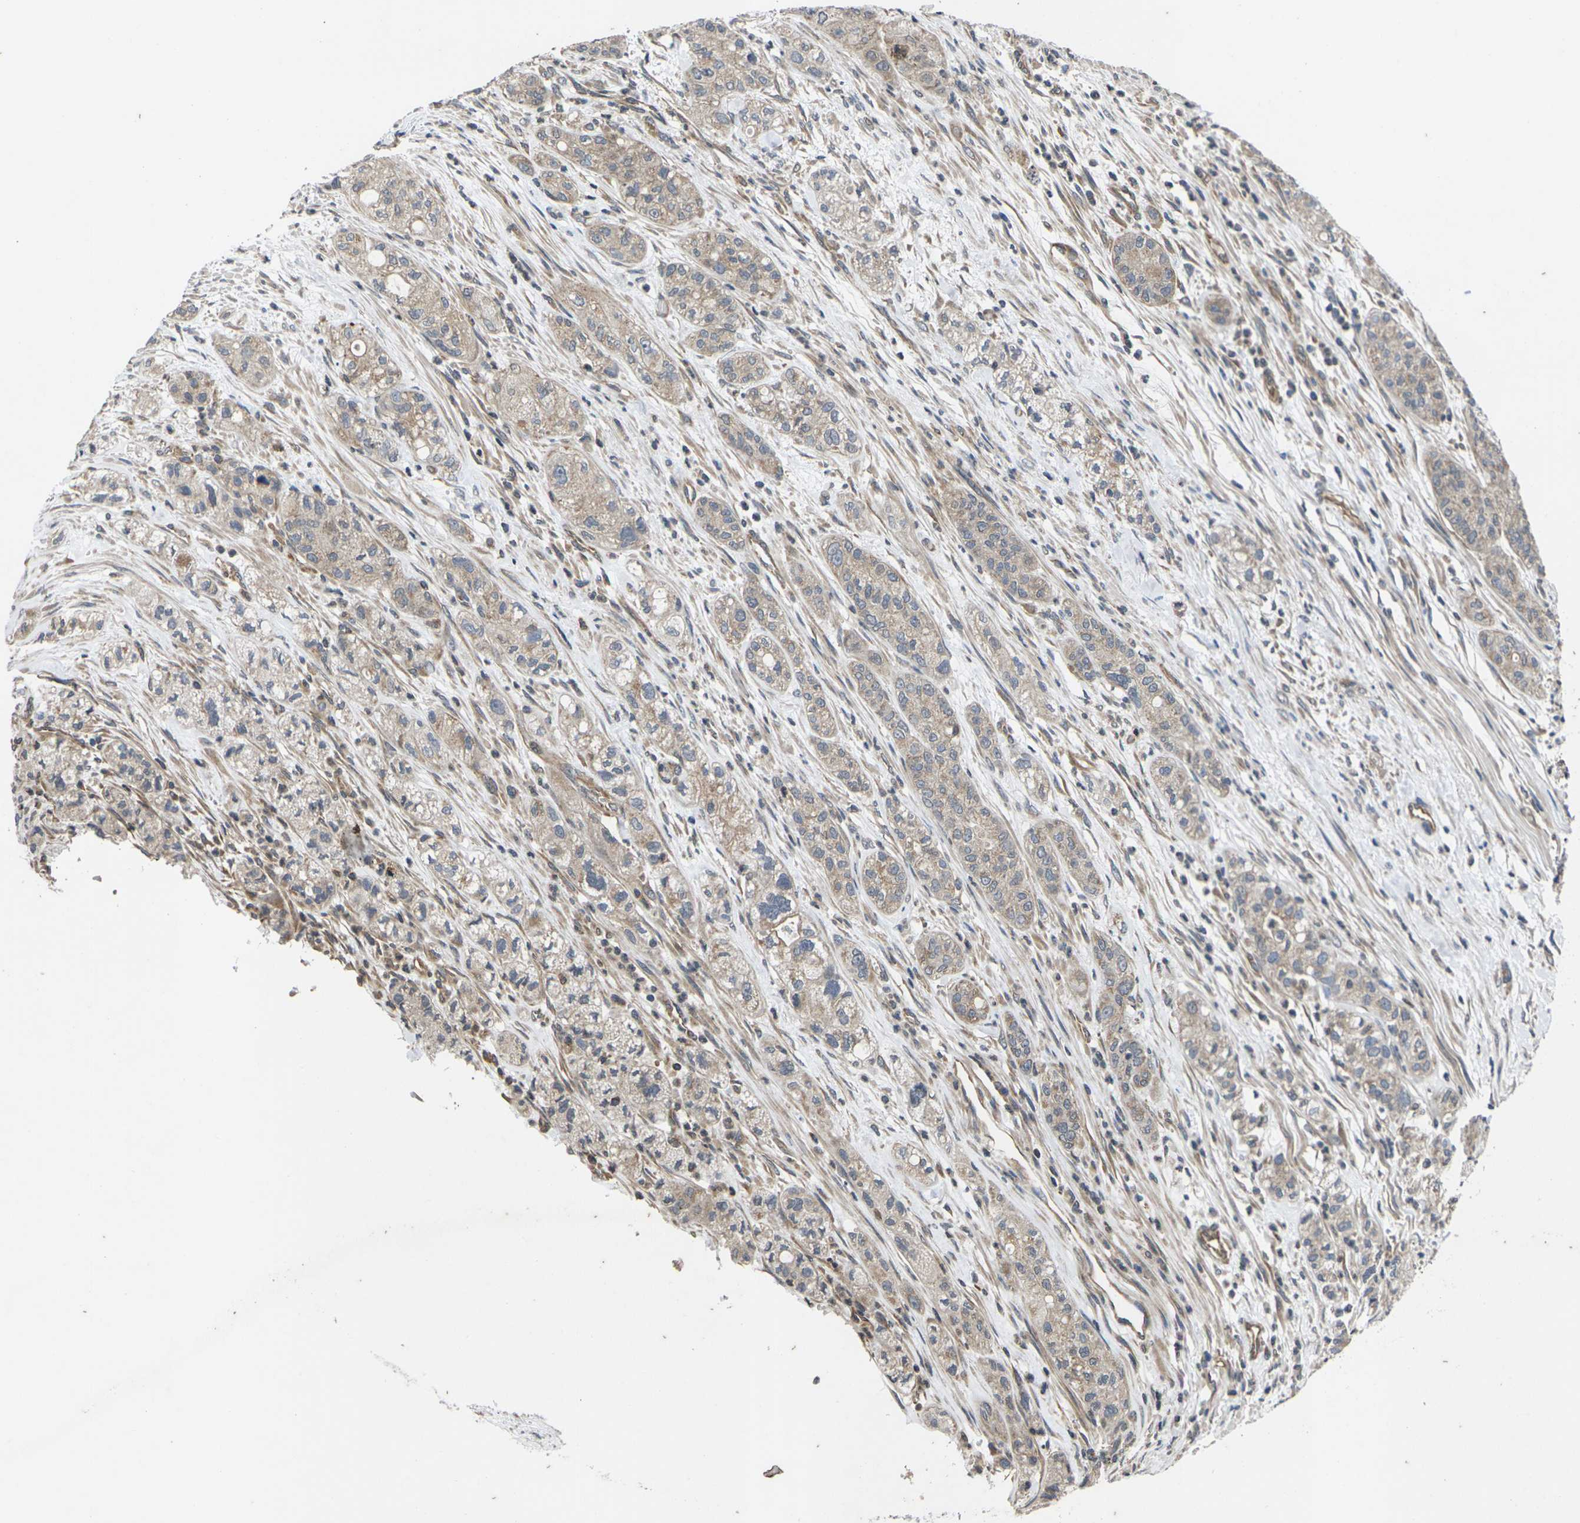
{"staining": {"intensity": "weak", "quantity": ">75%", "location": "cytoplasmic/membranous"}, "tissue": "pancreatic cancer", "cell_type": "Tumor cells", "image_type": "cancer", "snomed": [{"axis": "morphology", "description": "Adenocarcinoma, NOS"}, {"axis": "topography", "description": "Pancreas"}], "caption": "About >75% of tumor cells in pancreatic adenocarcinoma show weak cytoplasmic/membranous protein staining as visualized by brown immunohistochemical staining.", "gene": "DKK2", "patient": {"sex": "female", "age": 78}}